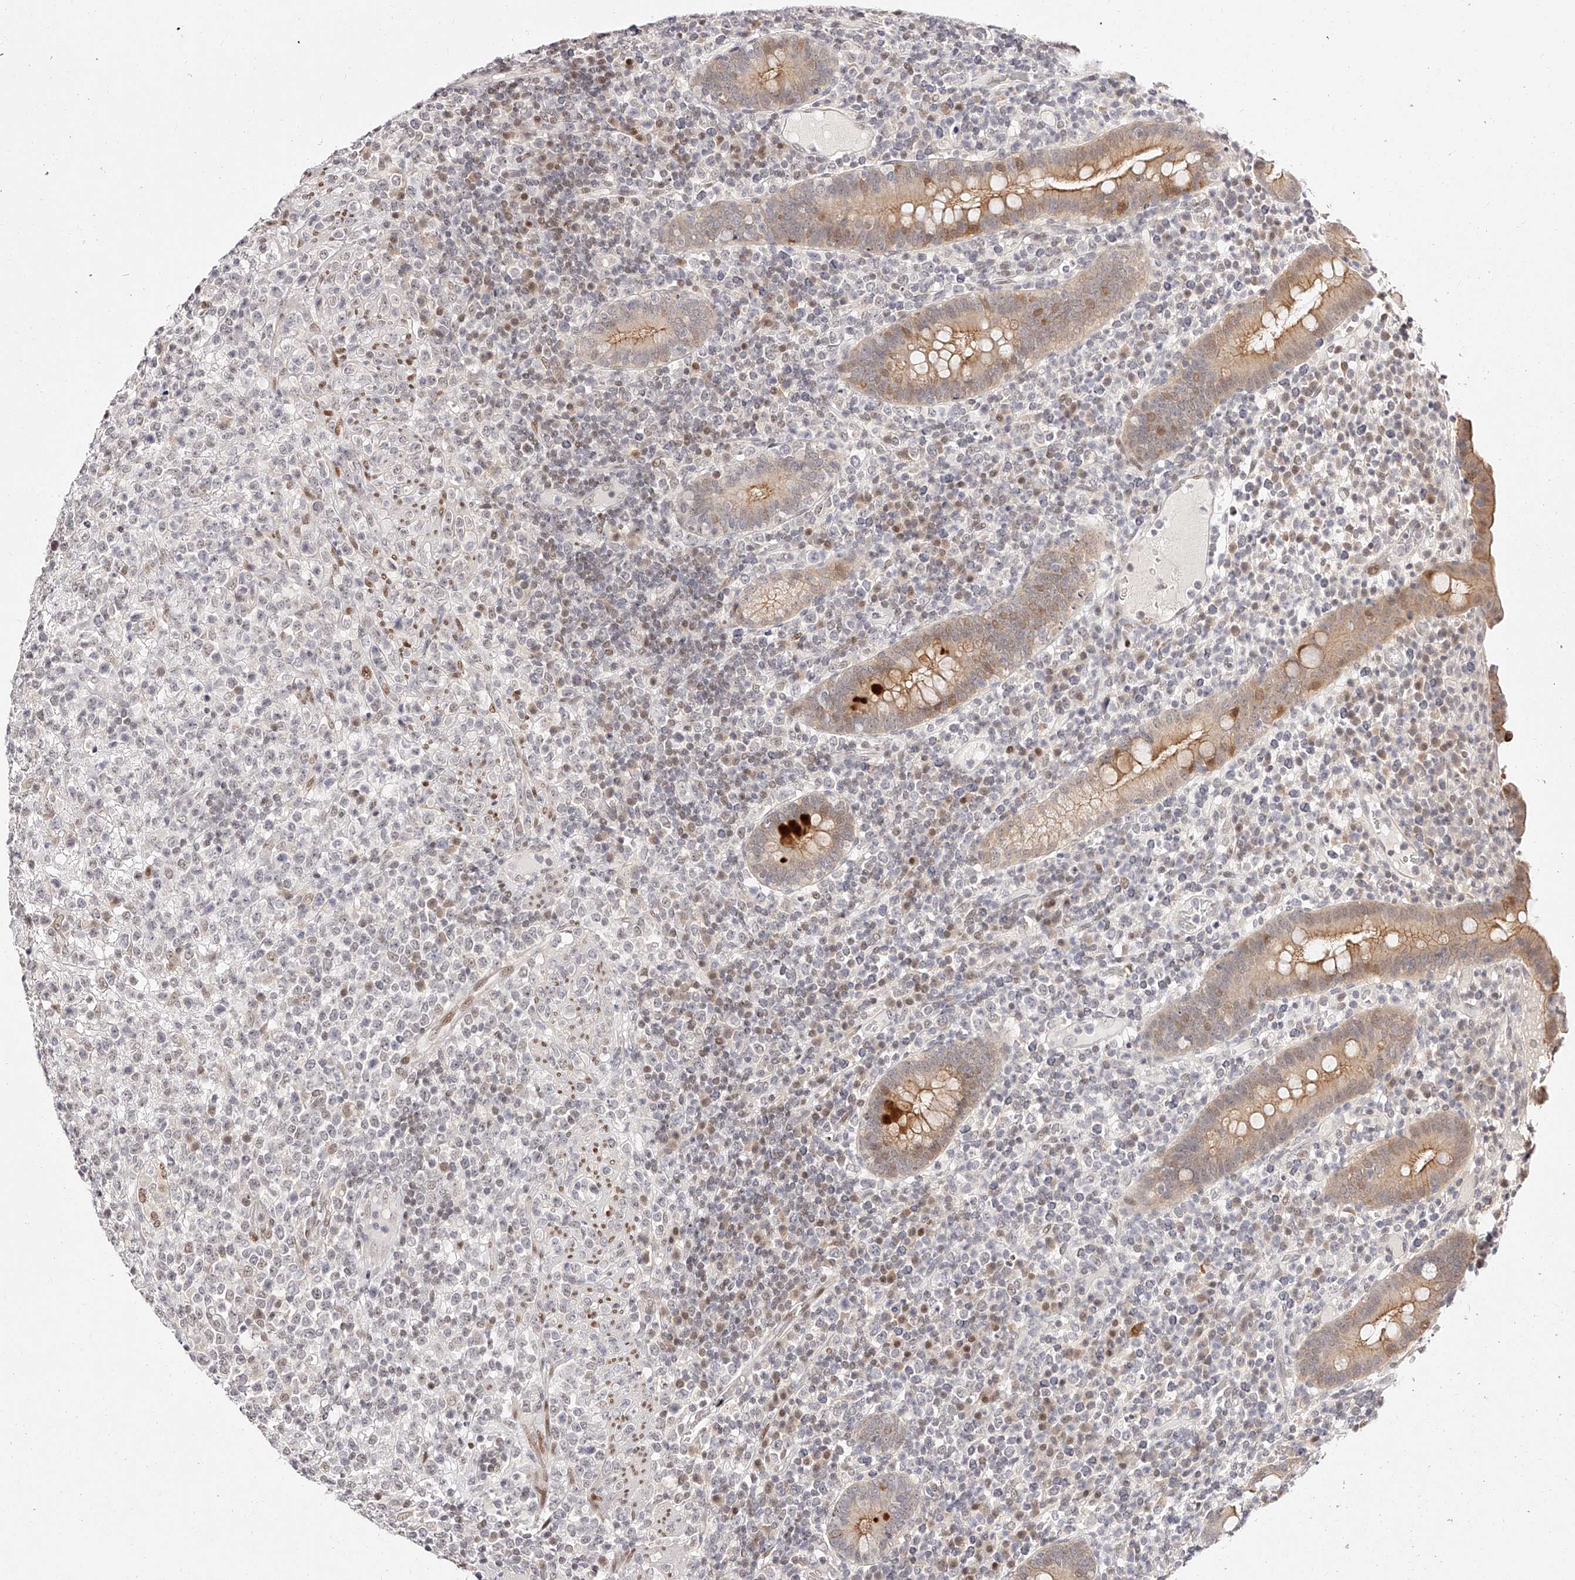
{"staining": {"intensity": "weak", "quantity": "25%-75%", "location": "nuclear"}, "tissue": "lymphoma", "cell_type": "Tumor cells", "image_type": "cancer", "snomed": [{"axis": "morphology", "description": "Malignant lymphoma, non-Hodgkin's type, High grade"}, {"axis": "topography", "description": "Colon"}], "caption": "A brown stain shows weak nuclear positivity of a protein in high-grade malignant lymphoma, non-Hodgkin's type tumor cells.", "gene": "USF3", "patient": {"sex": "female", "age": 53}}